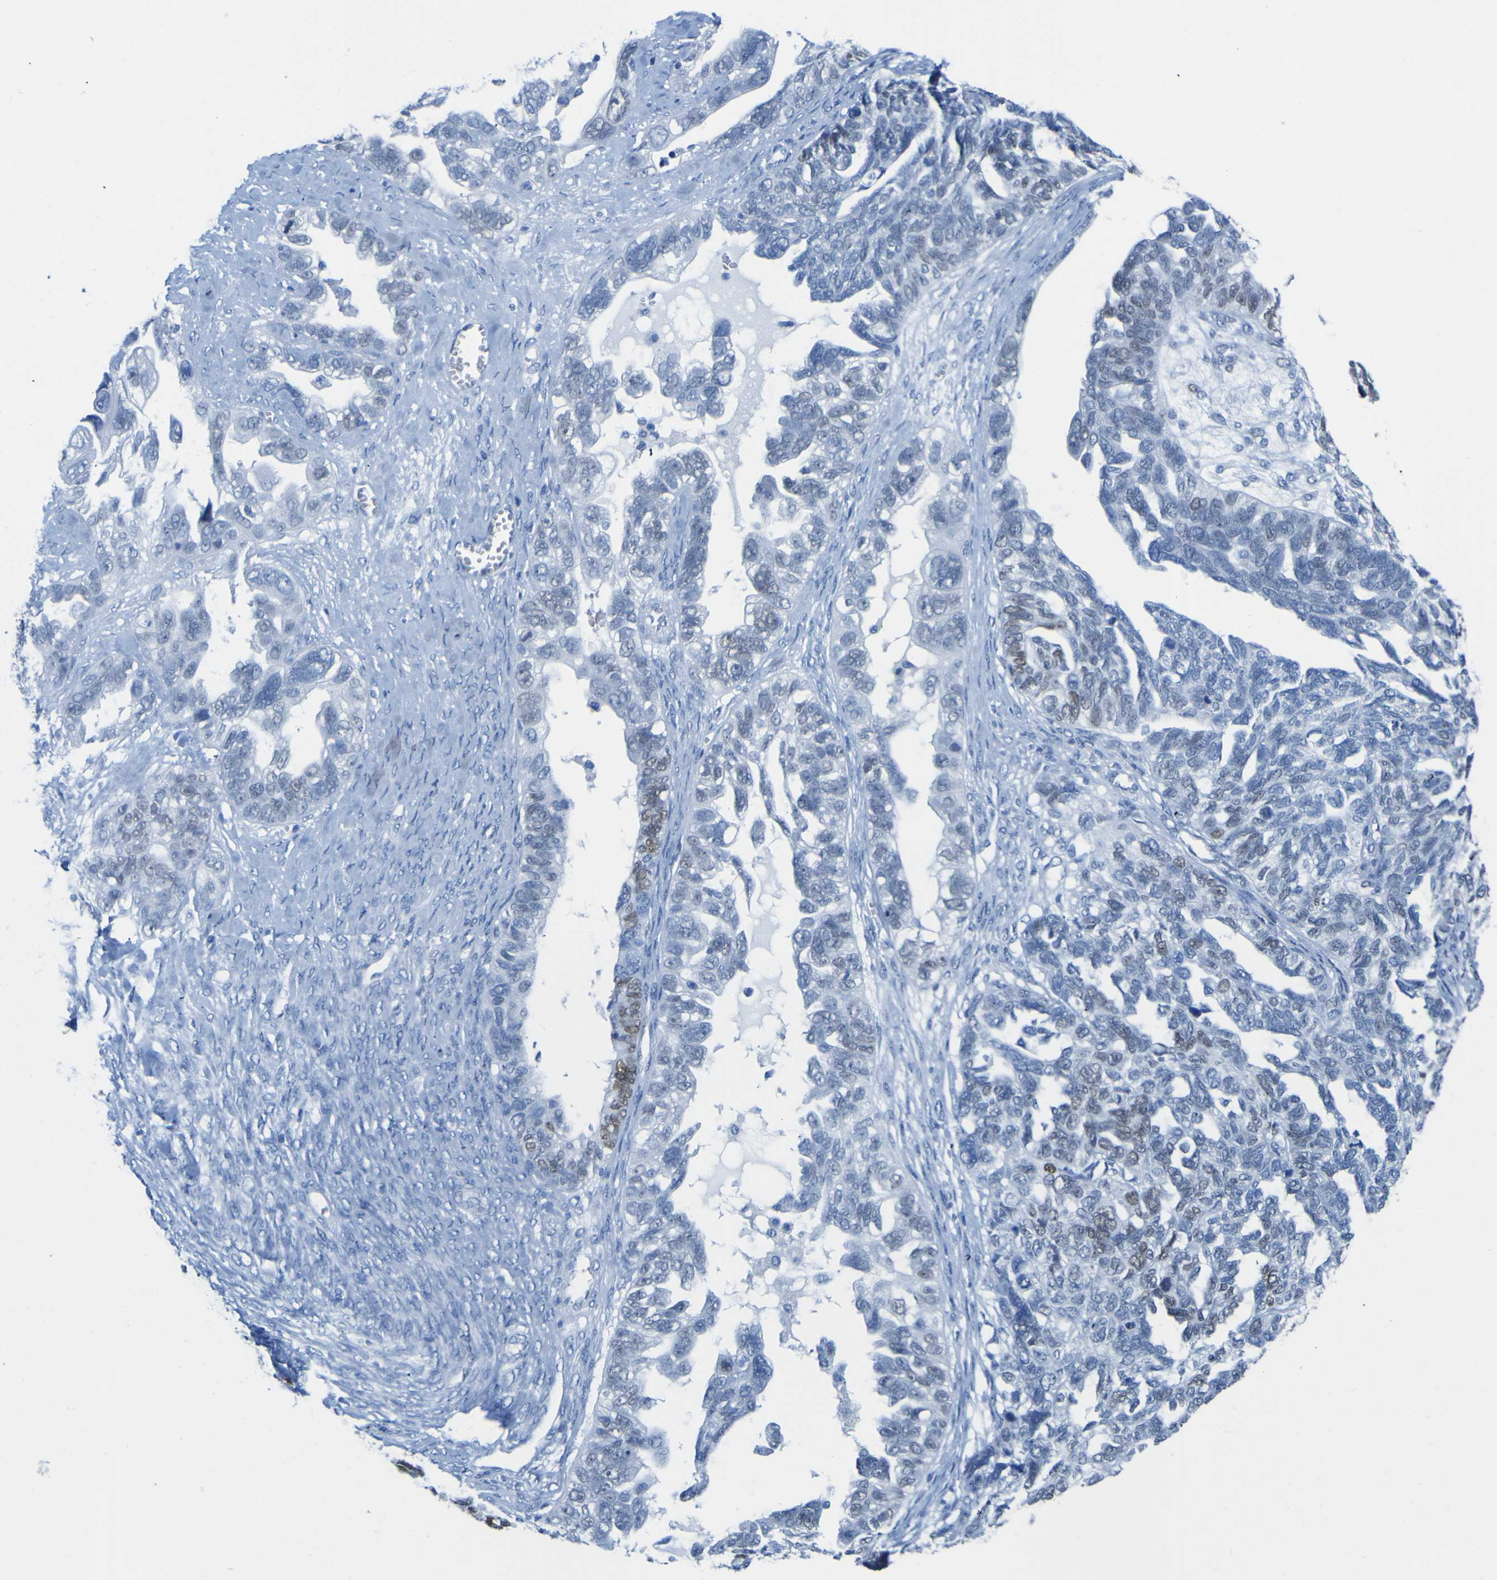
{"staining": {"intensity": "moderate", "quantity": "<25%", "location": "nuclear"}, "tissue": "ovarian cancer", "cell_type": "Tumor cells", "image_type": "cancer", "snomed": [{"axis": "morphology", "description": "Cystadenocarcinoma, serous, NOS"}, {"axis": "topography", "description": "Ovary"}], "caption": "The micrograph demonstrates immunohistochemical staining of serous cystadenocarcinoma (ovarian). There is moderate nuclear positivity is present in approximately <25% of tumor cells.", "gene": "DACH1", "patient": {"sex": "female", "age": 79}}